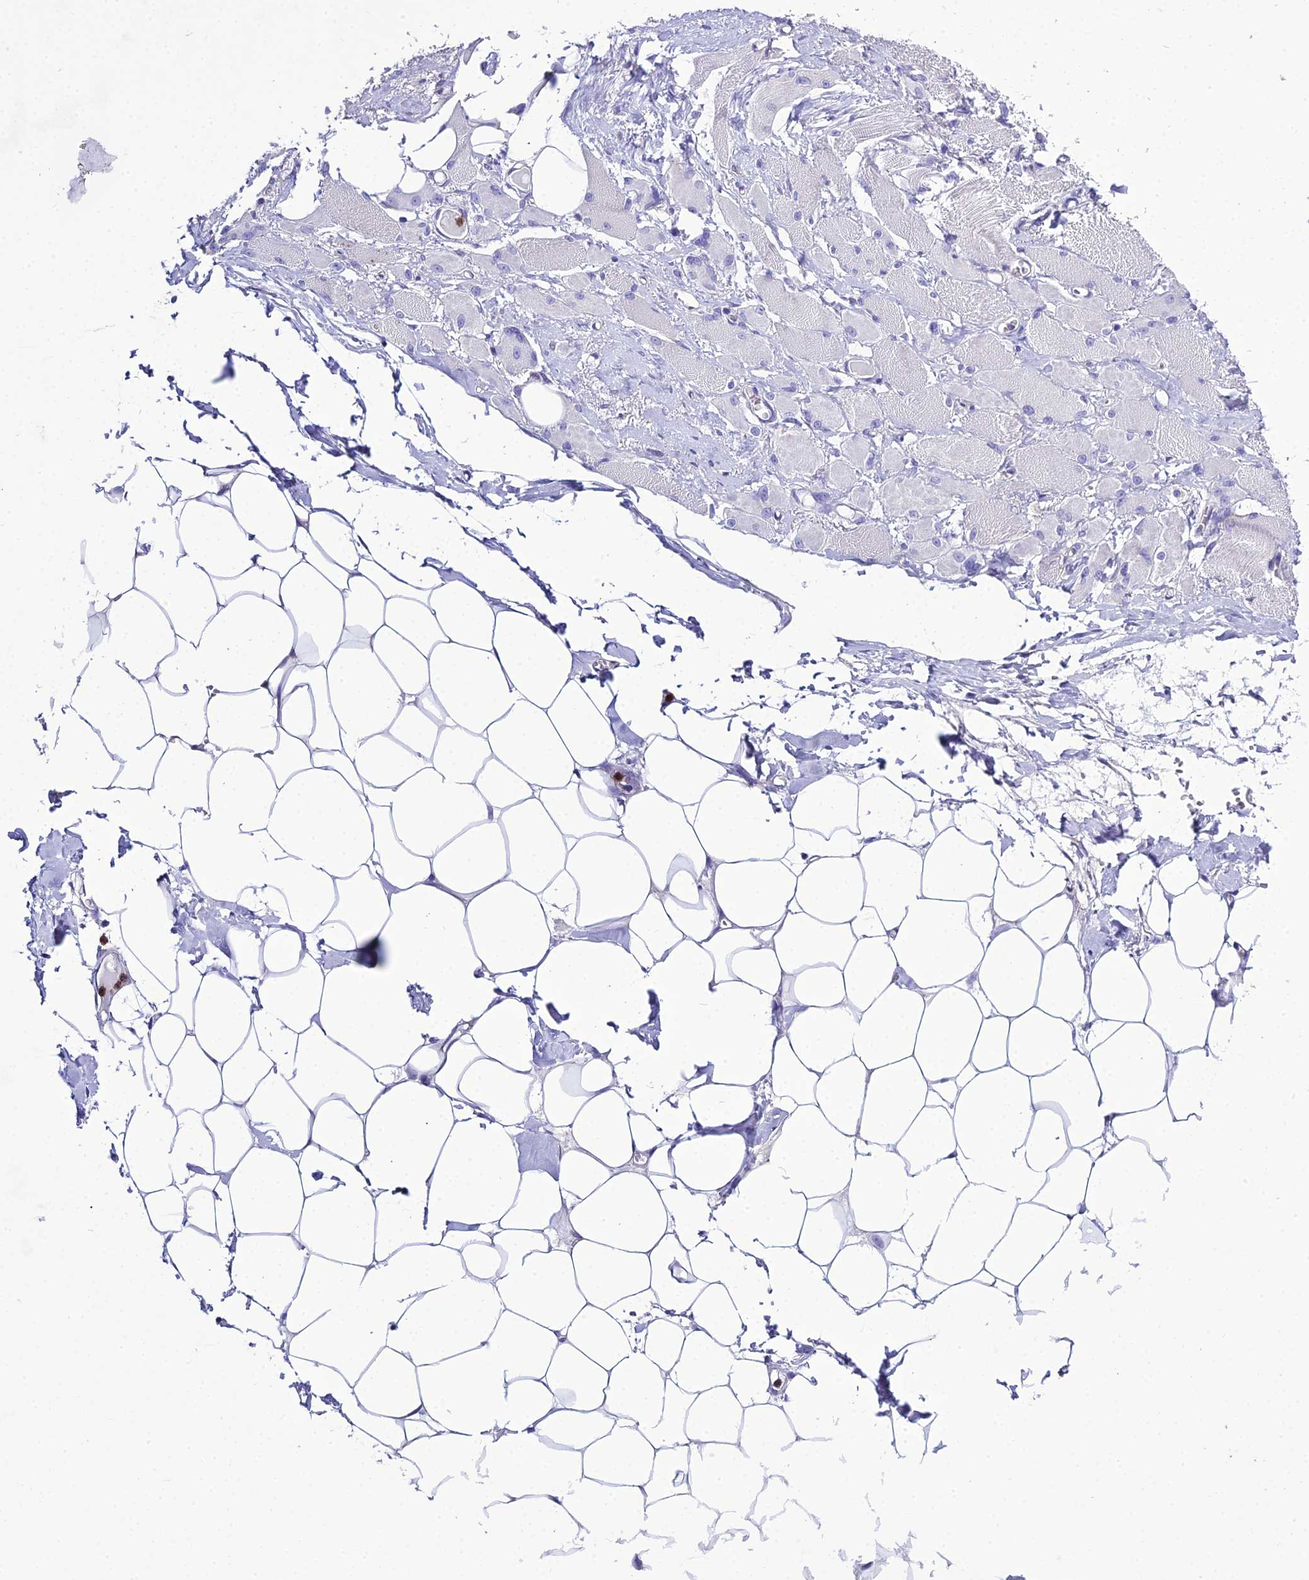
{"staining": {"intensity": "negative", "quantity": "none", "location": "none"}, "tissue": "skeletal muscle", "cell_type": "Myocytes", "image_type": "normal", "snomed": [{"axis": "morphology", "description": "Normal tissue, NOS"}, {"axis": "morphology", "description": "Basal cell carcinoma"}, {"axis": "topography", "description": "Skeletal muscle"}], "caption": "Human skeletal muscle stained for a protein using immunohistochemistry (IHC) reveals no positivity in myocytes.", "gene": "OR1Q1", "patient": {"sex": "female", "age": 64}}